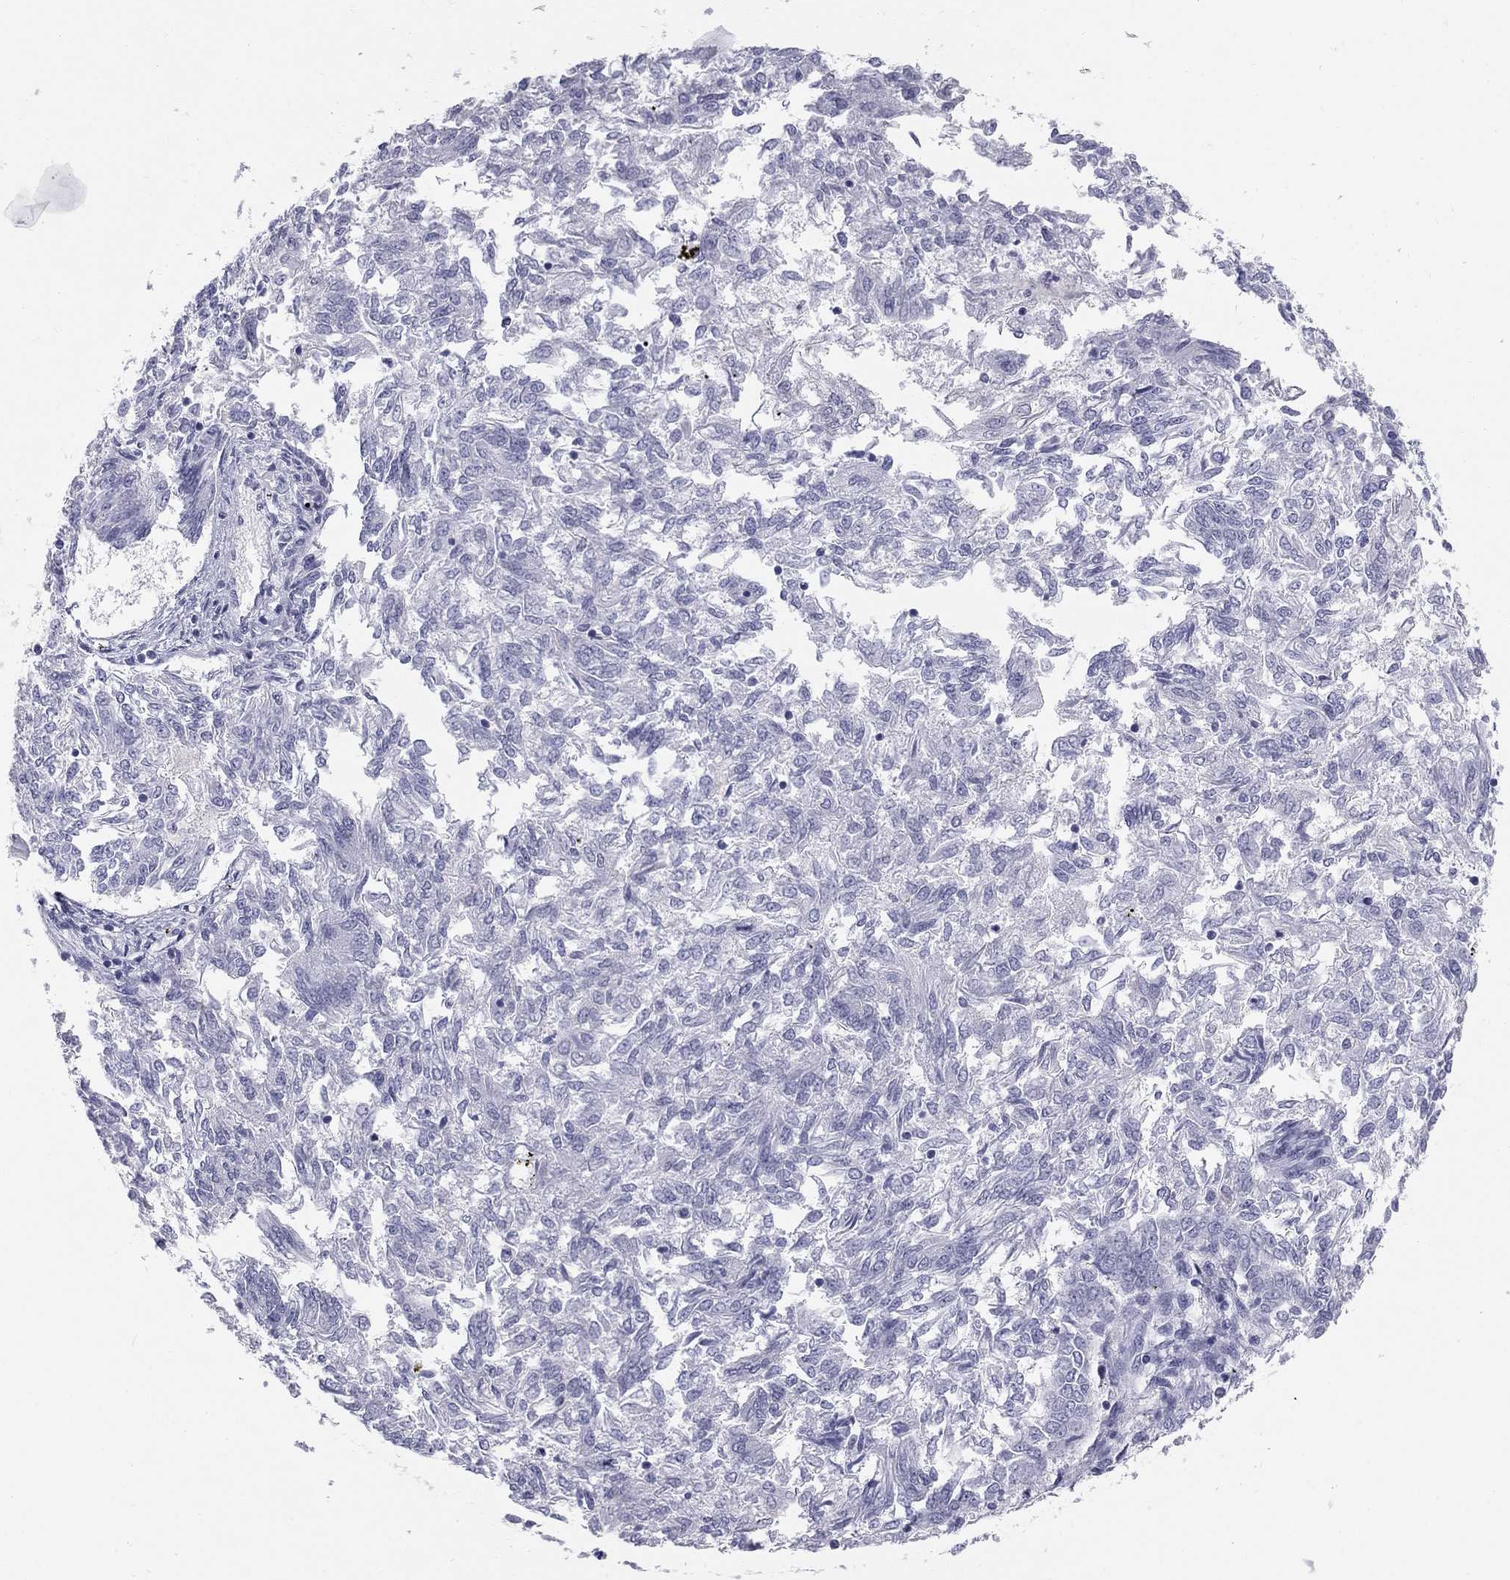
{"staining": {"intensity": "negative", "quantity": "none", "location": "none"}, "tissue": "endometrial cancer", "cell_type": "Tumor cells", "image_type": "cancer", "snomed": [{"axis": "morphology", "description": "Adenocarcinoma, NOS"}, {"axis": "topography", "description": "Endometrium"}], "caption": "This photomicrograph is of endometrial cancer stained with immunohistochemistry to label a protein in brown with the nuclei are counter-stained blue. There is no staining in tumor cells. (IHC, brightfield microscopy, high magnification).", "gene": "SULT2B1", "patient": {"sex": "female", "age": 58}}